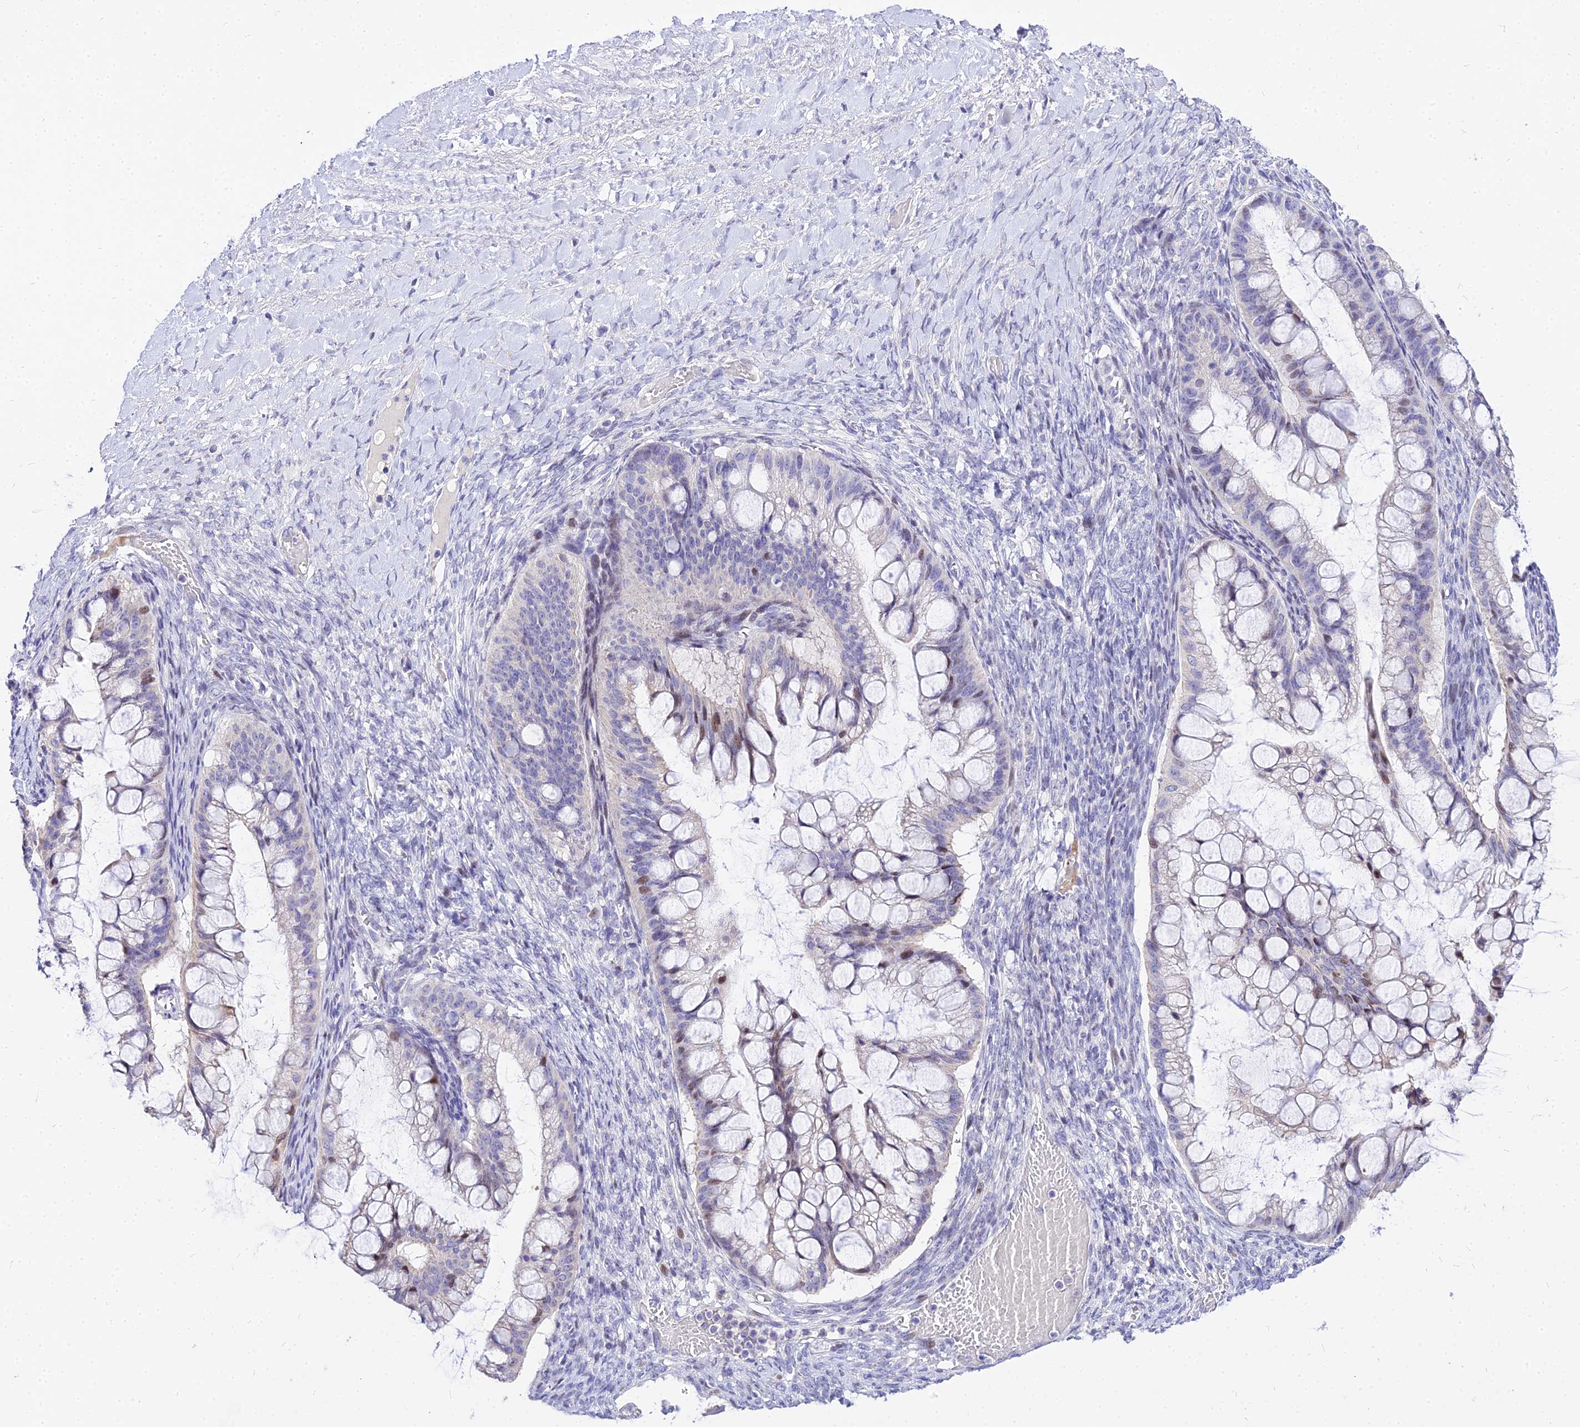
{"staining": {"intensity": "negative", "quantity": "none", "location": "none"}, "tissue": "ovarian cancer", "cell_type": "Tumor cells", "image_type": "cancer", "snomed": [{"axis": "morphology", "description": "Cystadenocarcinoma, mucinous, NOS"}, {"axis": "topography", "description": "Ovary"}], "caption": "Tumor cells are negative for protein expression in human ovarian cancer.", "gene": "CARD18", "patient": {"sex": "female", "age": 73}}